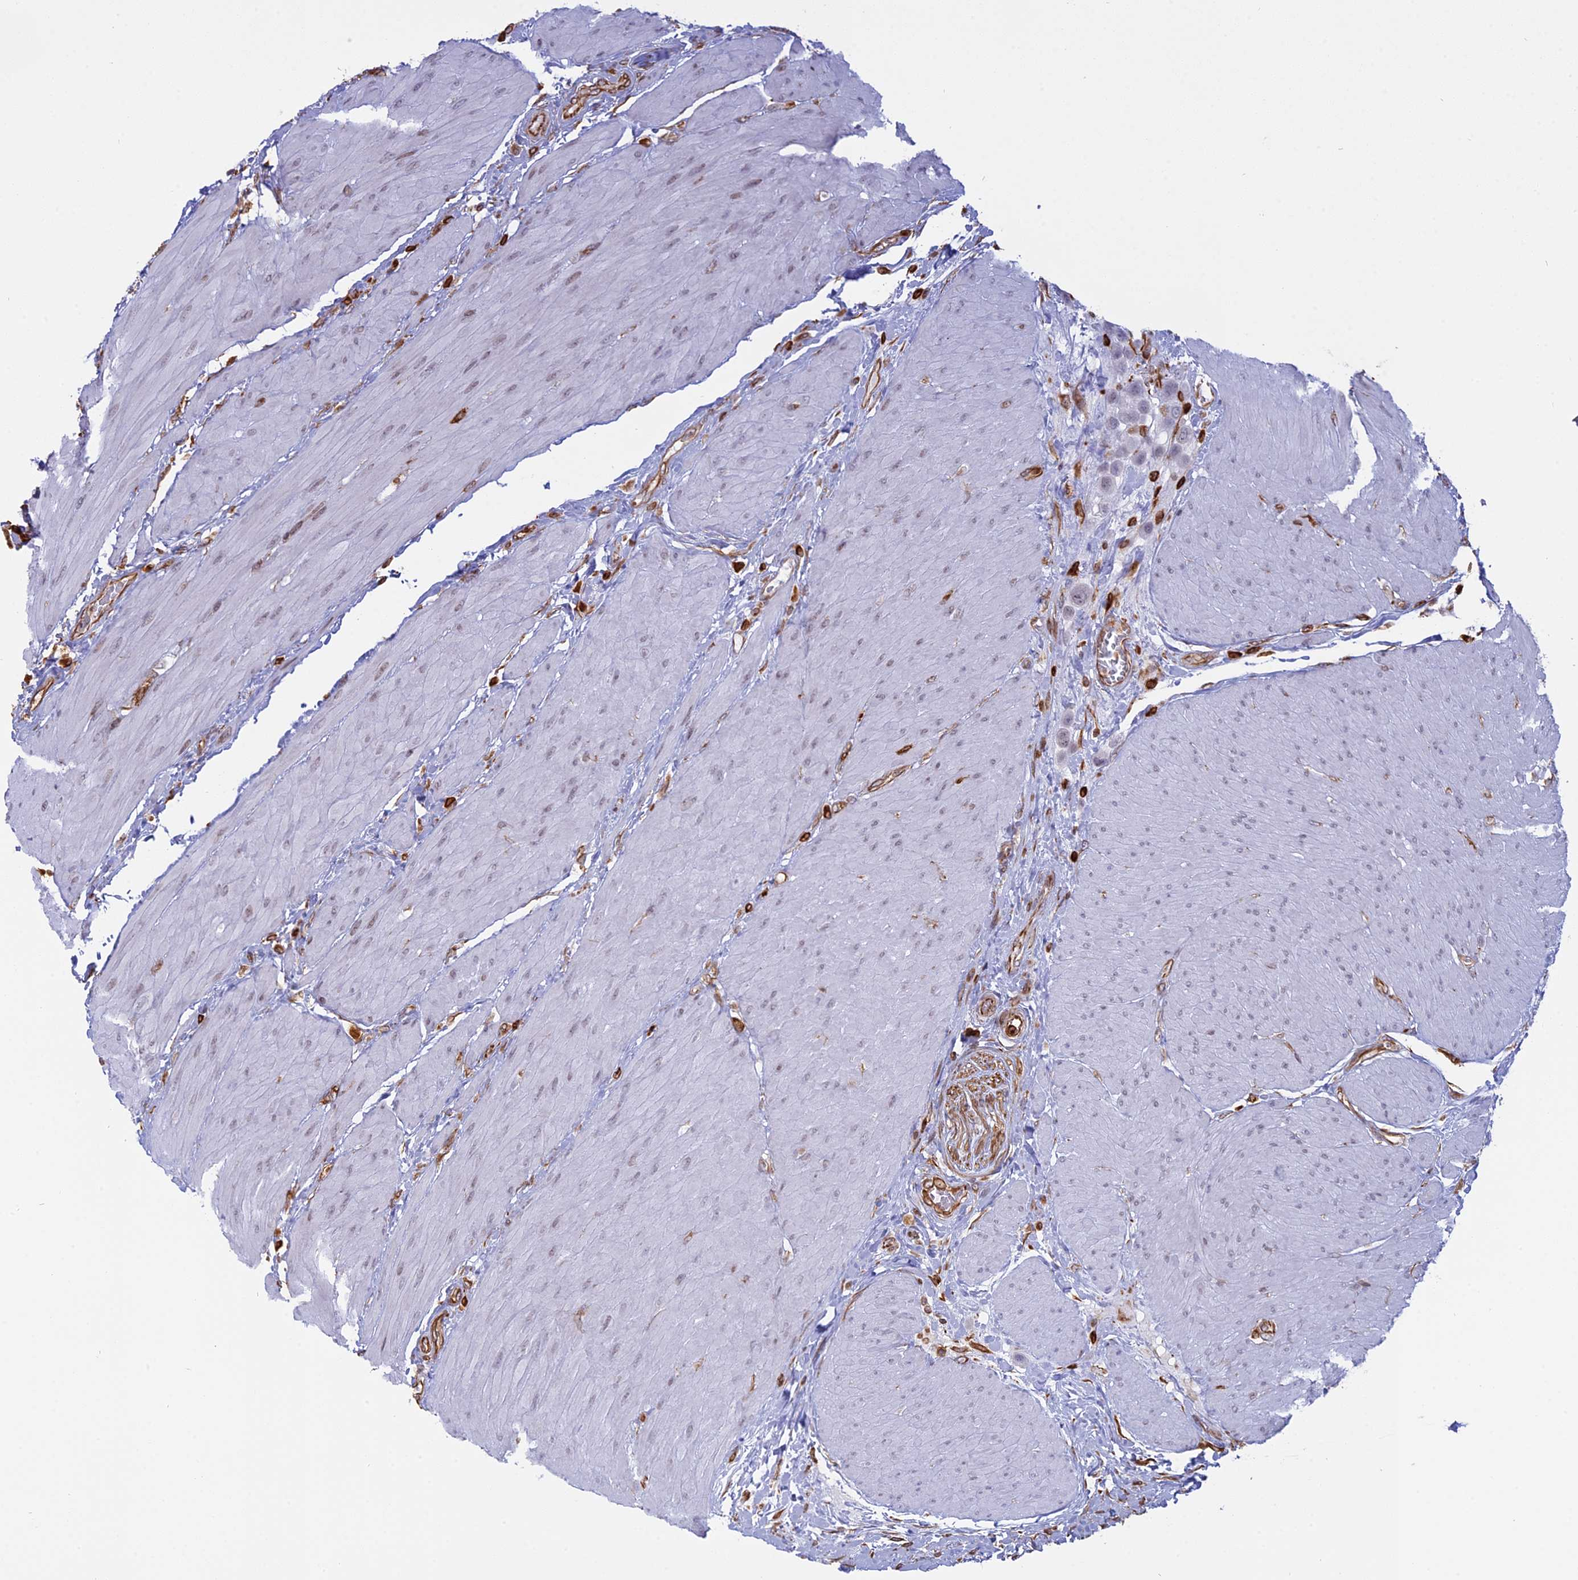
{"staining": {"intensity": "negative", "quantity": "none", "location": "none"}, "tissue": "urothelial cancer", "cell_type": "Tumor cells", "image_type": "cancer", "snomed": [{"axis": "morphology", "description": "Urothelial carcinoma, High grade"}, {"axis": "topography", "description": "Urinary bladder"}], "caption": "Immunohistochemical staining of human high-grade urothelial carcinoma displays no significant staining in tumor cells.", "gene": "APOBR", "patient": {"sex": "male", "age": 50}}